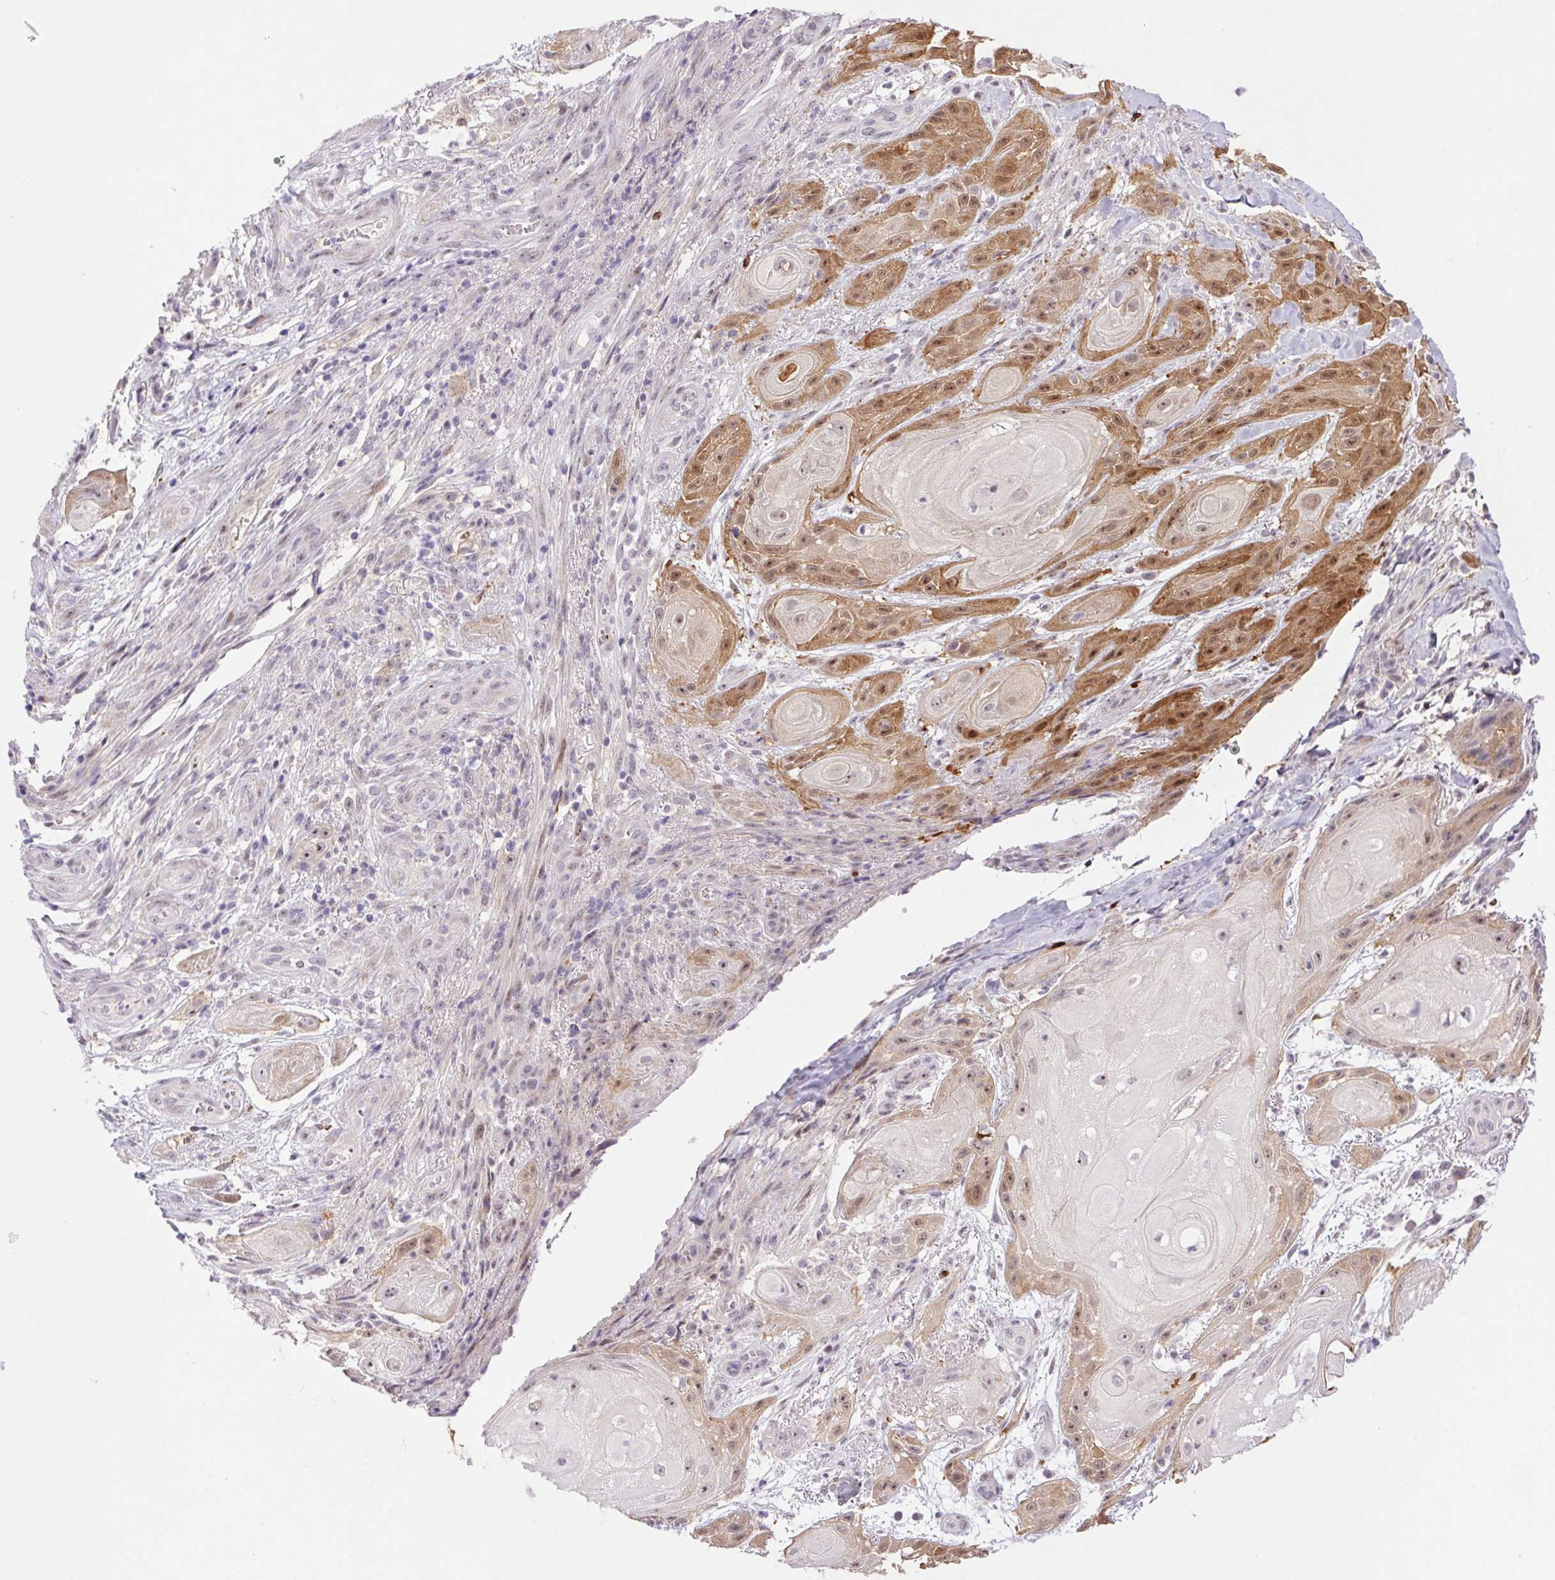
{"staining": {"intensity": "moderate", "quantity": "25%-75%", "location": "cytoplasmic/membranous,nuclear"}, "tissue": "skin cancer", "cell_type": "Tumor cells", "image_type": "cancer", "snomed": [{"axis": "morphology", "description": "Squamous cell carcinoma, NOS"}, {"axis": "topography", "description": "Skin"}], "caption": "This is an image of IHC staining of skin cancer (squamous cell carcinoma), which shows moderate staining in the cytoplasmic/membranous and nuclear of tumor cells.", "gene": "LRRTM1", "patient": {"sex": "male", "age": 62}}